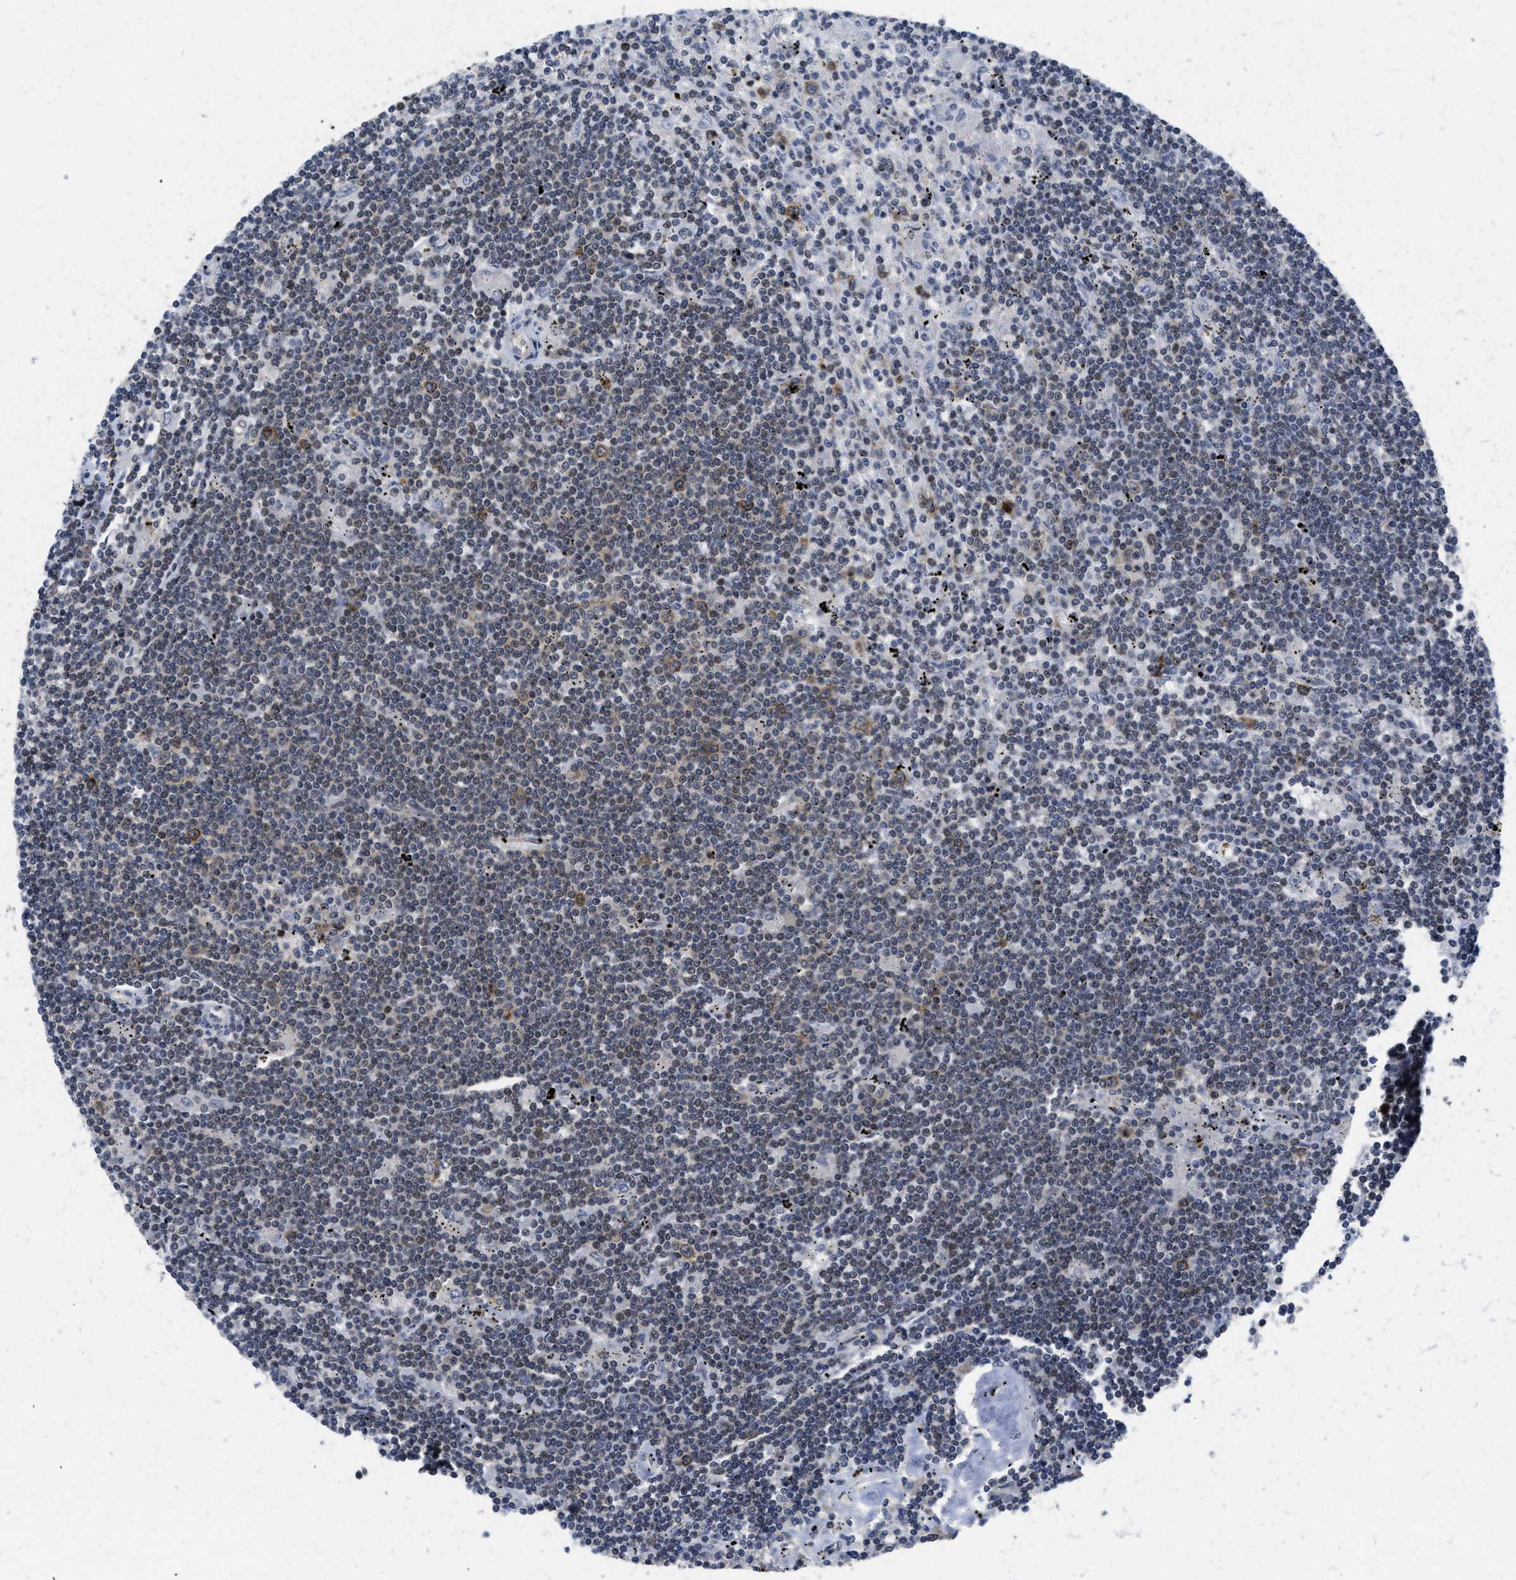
{"staining": {"intensity": "moderate", "quantity": "<25%", "location": "cytoplasmic/membranous"}, "tissue": "lymphoma", "cell_type": "Tumor cells", "image_type": "cancer", "snomed": [{"axis": "morphology", "description": "Malignant lymphoma, non-Hodgkin's type, Low grade"}, {"axis": "topography", "description": "Spleen"}], "caption": "The histopathology image shows immunohistochemical staining of low-grade malignant lymphoma, non-Hodgkin's type. There is moderate cytoplasmic/membranous positivity is seen in approximately <25% of tumor cells.", "gene": "HIF1A", "patient": {"sex": "male", "age": 76}}